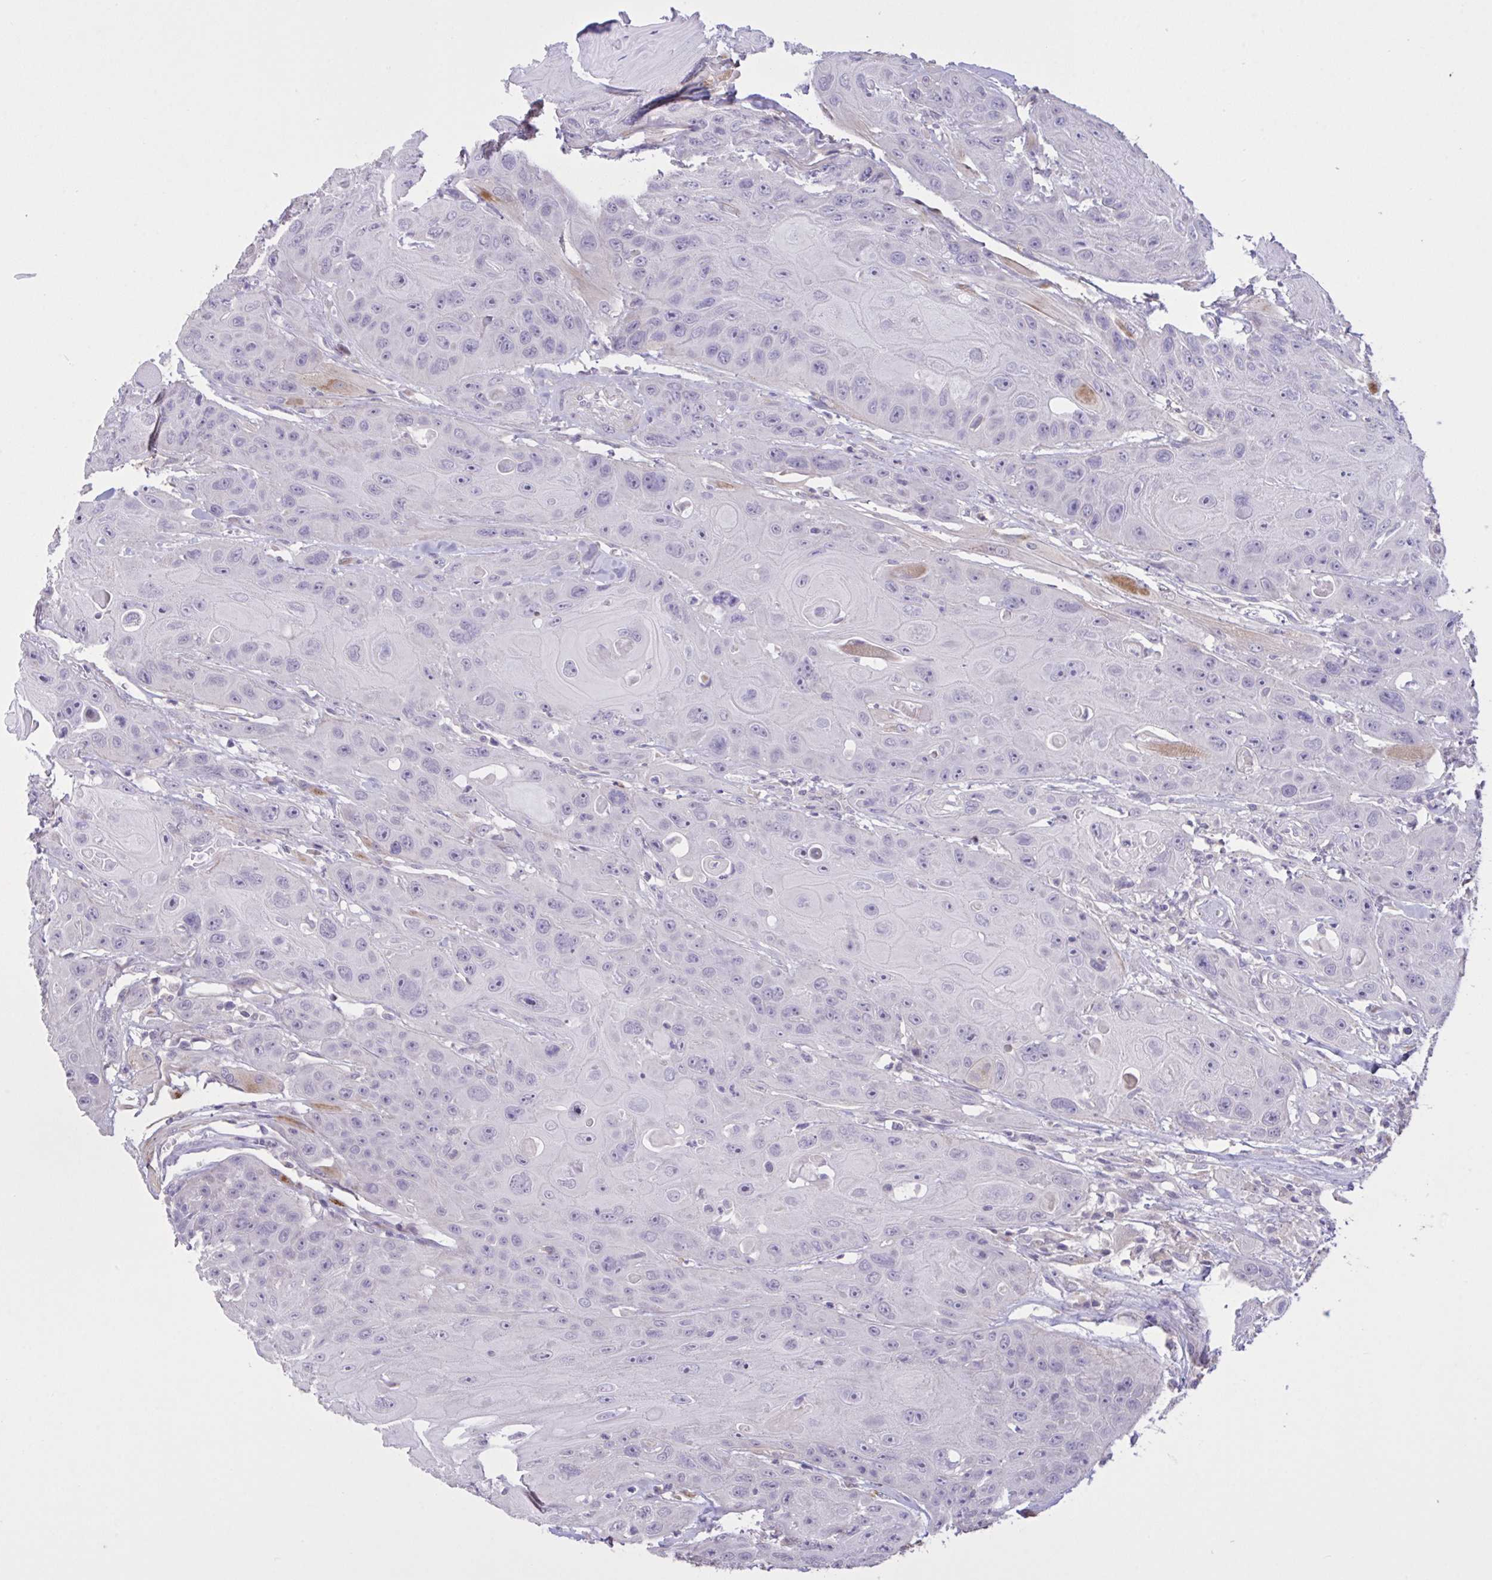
{"staining": {"intensity": "negative", "quantity": "none", "location": "none"}, "tissue": "head and neck cancer", "cell_type": "Tumor cells", "image_type": "cancer", "snomed": [{"axis": "morphology", "description": "Squamous cell carcinoma, NOS"}, {"axis": "topography", "description": "Head-Neck"}], "caption": "DAB (3,3'-diaminobenzidine) immunohistochemical staining of squamous cell carcinoma (head and neck) shows no significant staining in tumor cells.", "gene": "MRGPRX2", "patient": {"sex": "female", "age": 59}}